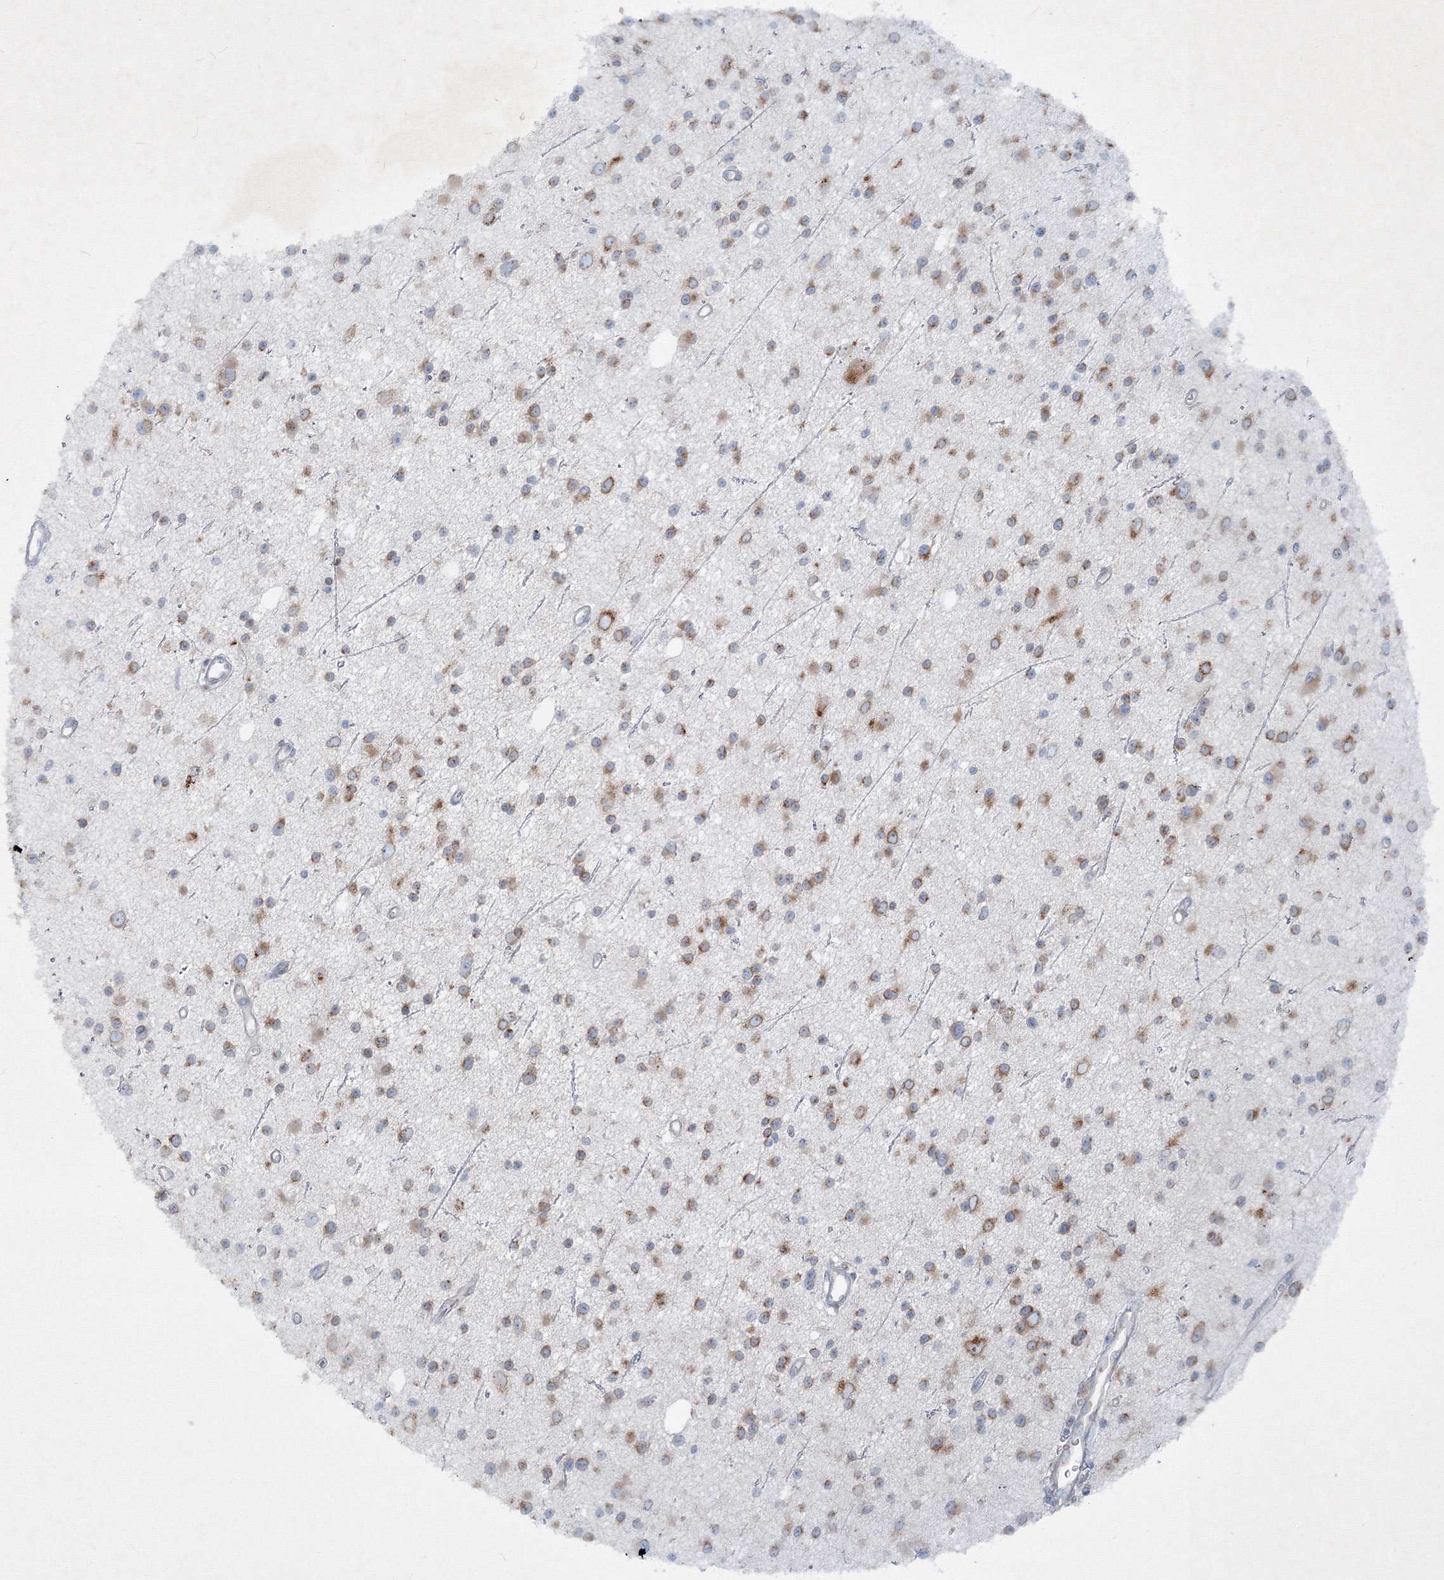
{"staining": {"intensity": "moderate", "quantity": ">75%", "location": "cytoplasmic/membranous"}, "tissue": "glioma", "cell_type": "Tumor cells", "image_type": "cancer", "snomed": [{"axis": "morphology", "description": "Glioma, malignant, Low grade"}, {"axis": "topography", "description": "Cerebral cortex"}], "caption": "Malignant glioma (low-grade) stained for a protein (brown) demonstrates moderate cytoplasmic/membranous positive staining in about >75% of tumor cells.", "gene": "IFNAR1", "patient": {"sex": "female", "age": 39}}